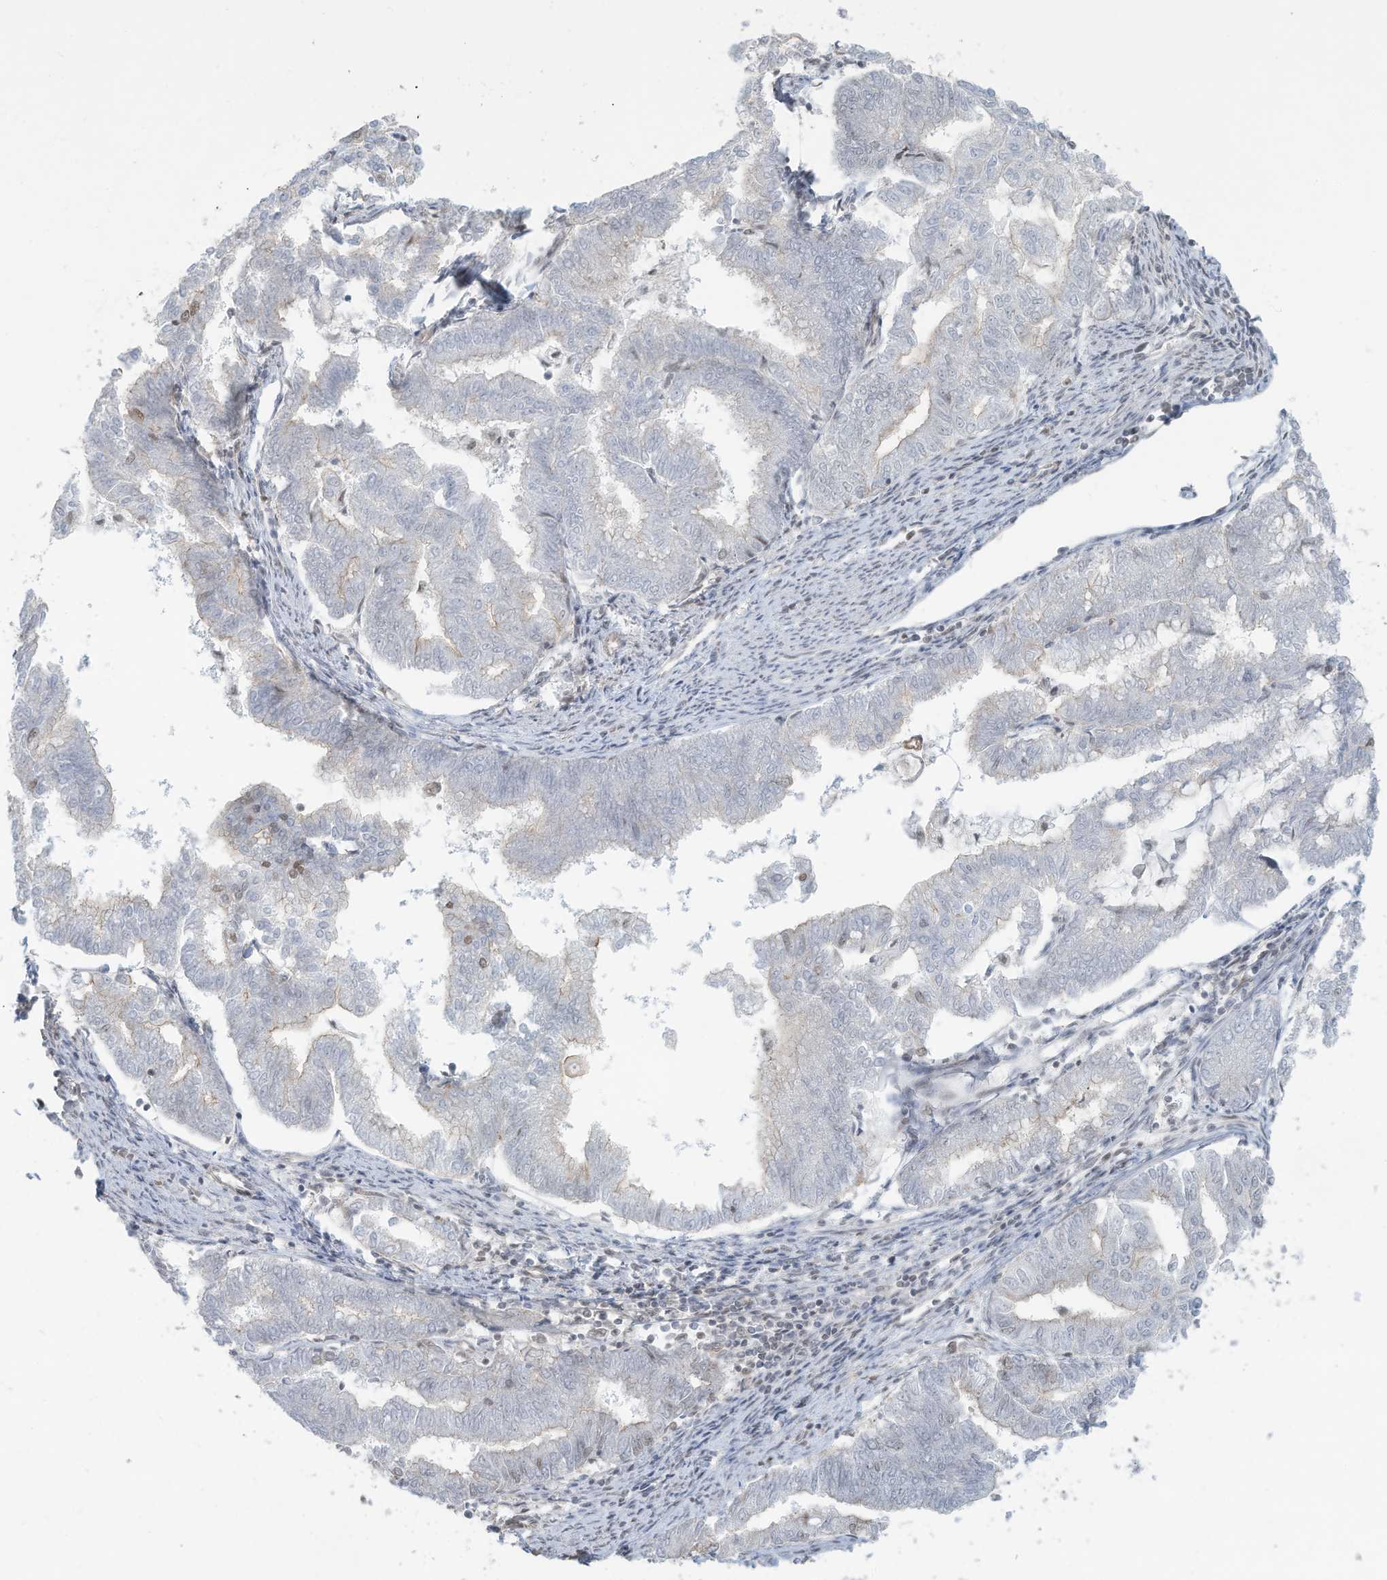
{"staining": {"intensity": "negative", "quantity": "none", "location": "none"}, "tissue": "endometrial cancer", "cell_type": "Tumor cells", "image_type": "cancer", "snomed": [{"axis": "morphology", "description": "Adenocarcinoma, NOS"}, {"axis": "topography", "description": "Endometrium"}], "caption": "Immunohistochemistry (IHC) of human endometrial adenocarcinoma shows no expression in tumor cells.", "gene": "DBR1", "patient": {"sex": "female", "age": 79}}